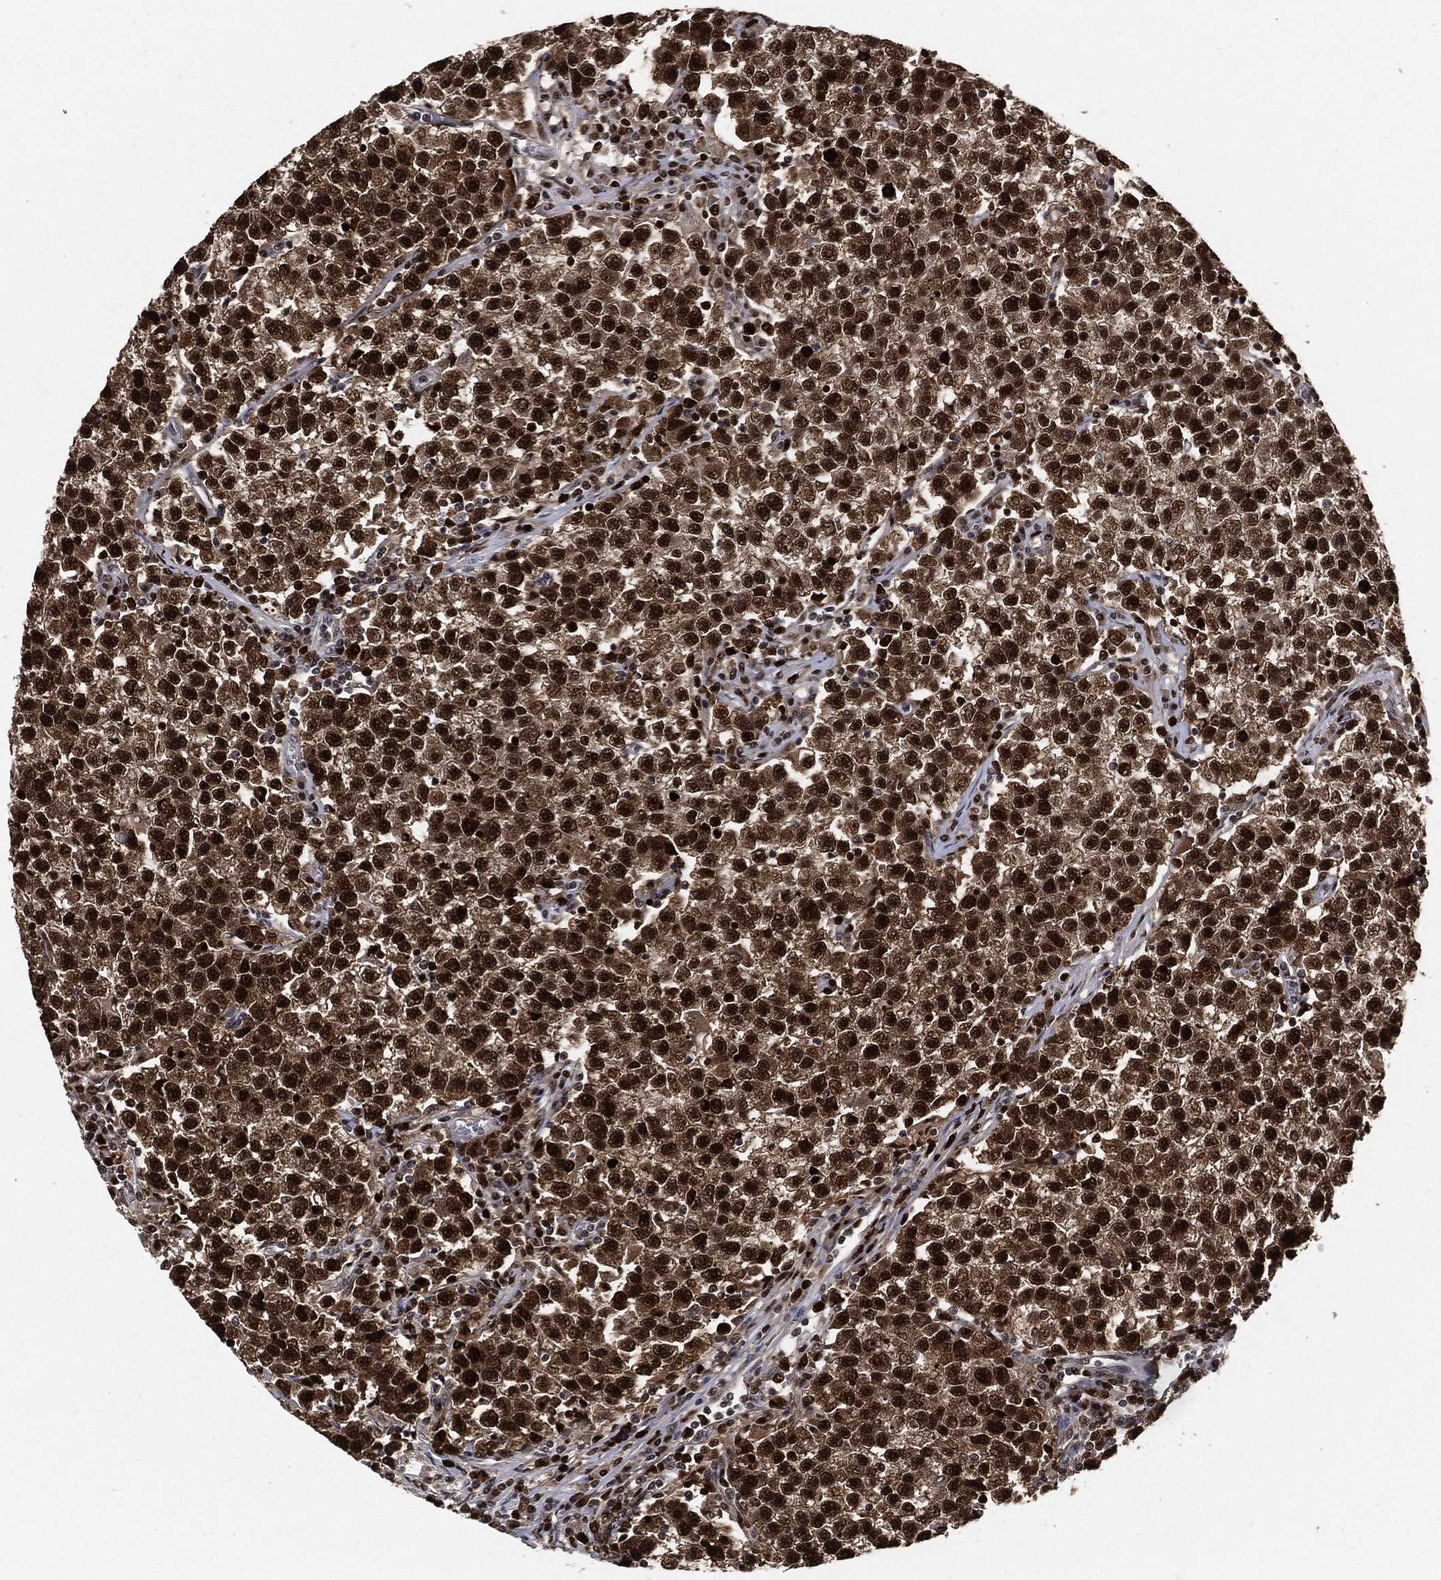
{"staining": {"intensity": "strong", "quantity": ">75%", "location": "nuclear"}, "tissue": "testis cancer", "cell_type": "Tumor cells", "image_type": "cancer", "snomed": [{"axis": "morphology", "description": "Seminoma, NOS"}, {"axis": "topography", "description": "Testis"}], "caption": "Protein expression analysis of testis cancer (seminoma) shows strong nuclear positivity in approximately >75% of tumor cells.", "gene": "PCNA", "patient": {"sex": "male", "age": 22}}